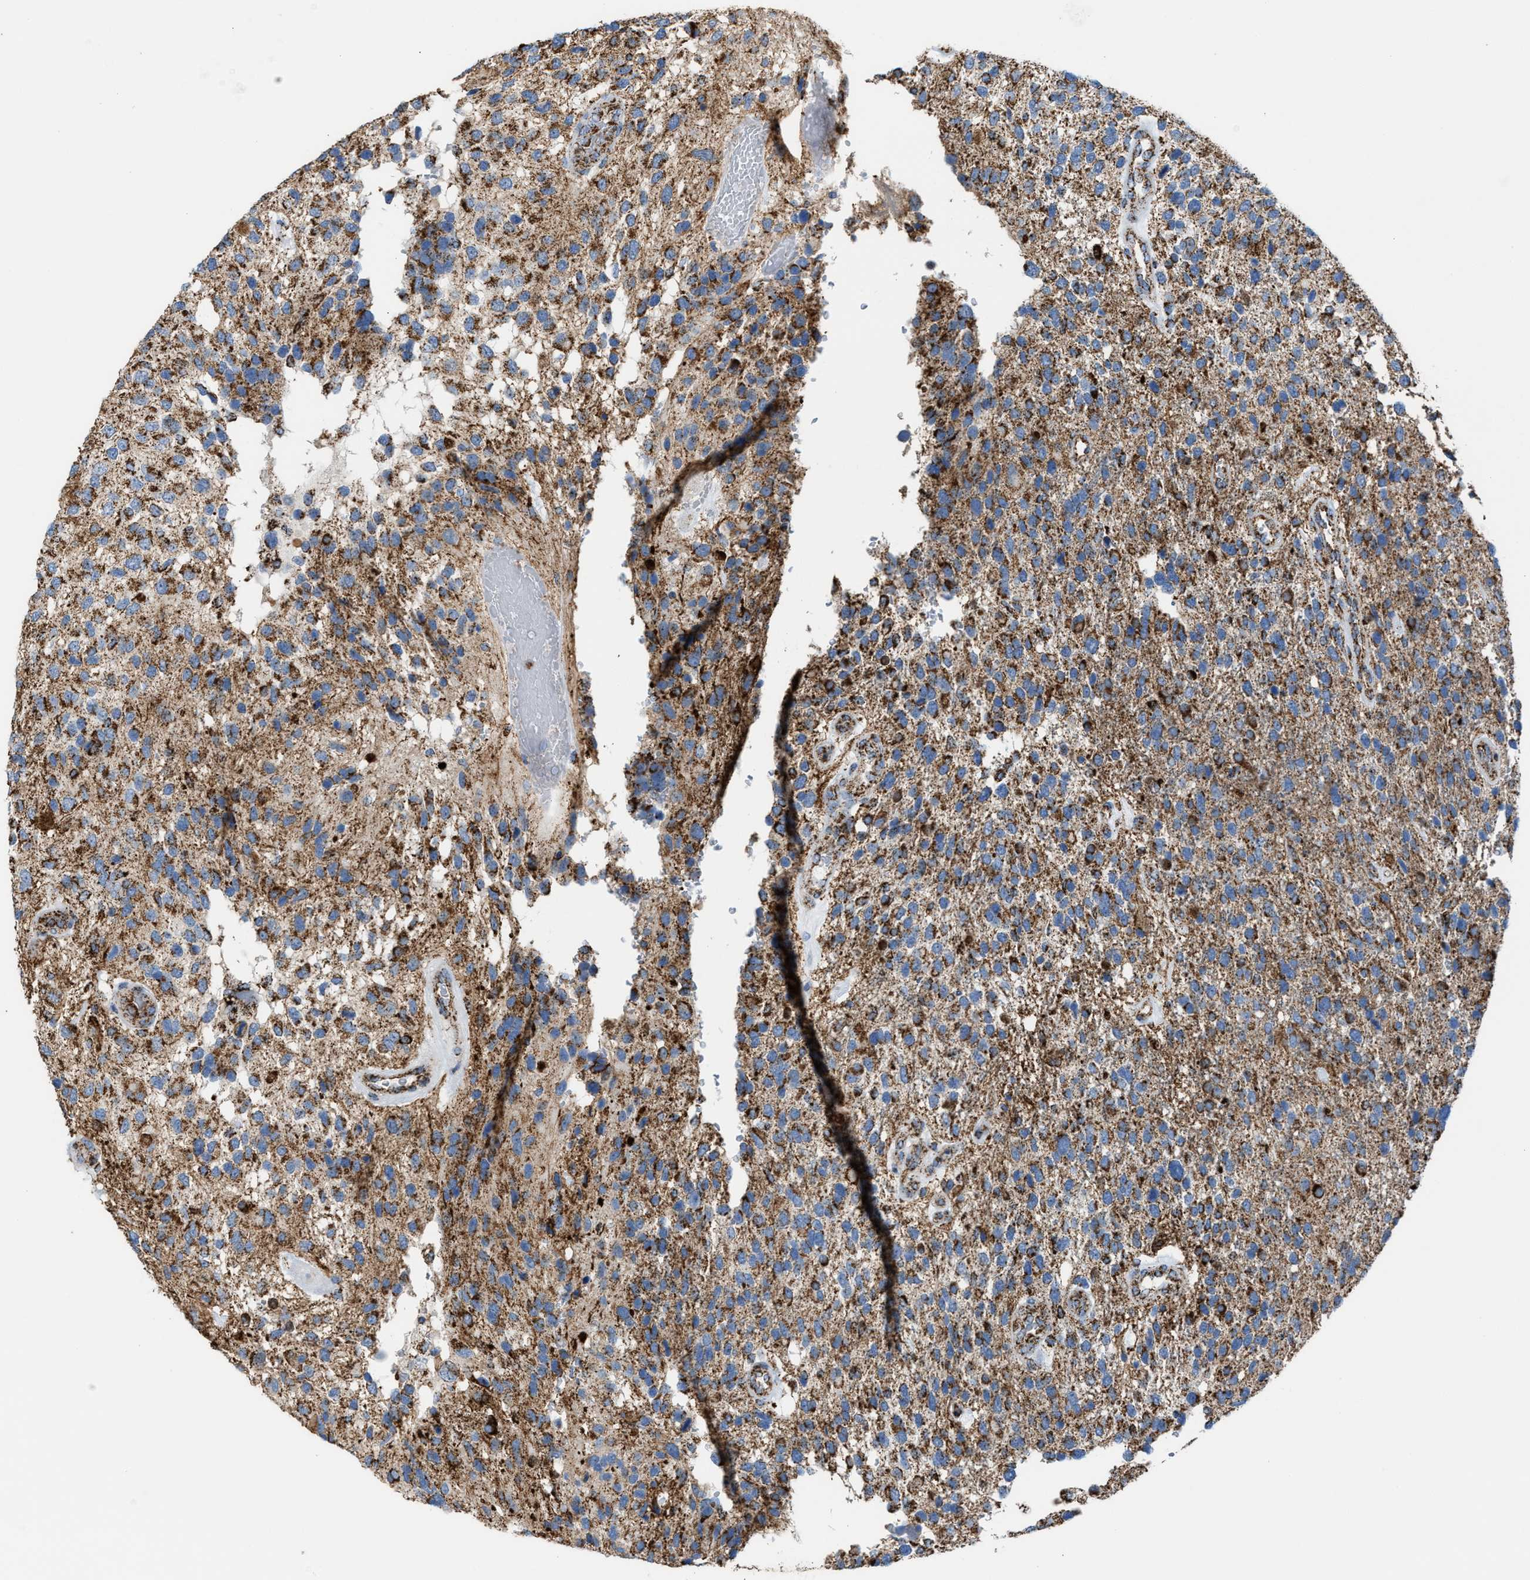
{"staining": {"intensity": "moderate", "quantity": ">75%", "location": "cytoplasmic/membranous"}, "tissue": "glioma", "cell_type": "Tumor cells", "image_type": "cancer", "snomed": [{"axis": "morphology", "description": "Glioma, malignant, High grade"}, {"axis": "topography", "description": "Brain"}], "caption": "This is a photomicrograph of IHC staining of malignant high-grade glioma, which shows moderate staining in the cytoplasmic/membranous of tumor cells.", "gene": "ECHS1", "patient": {"sex": "female", "age": 58}}